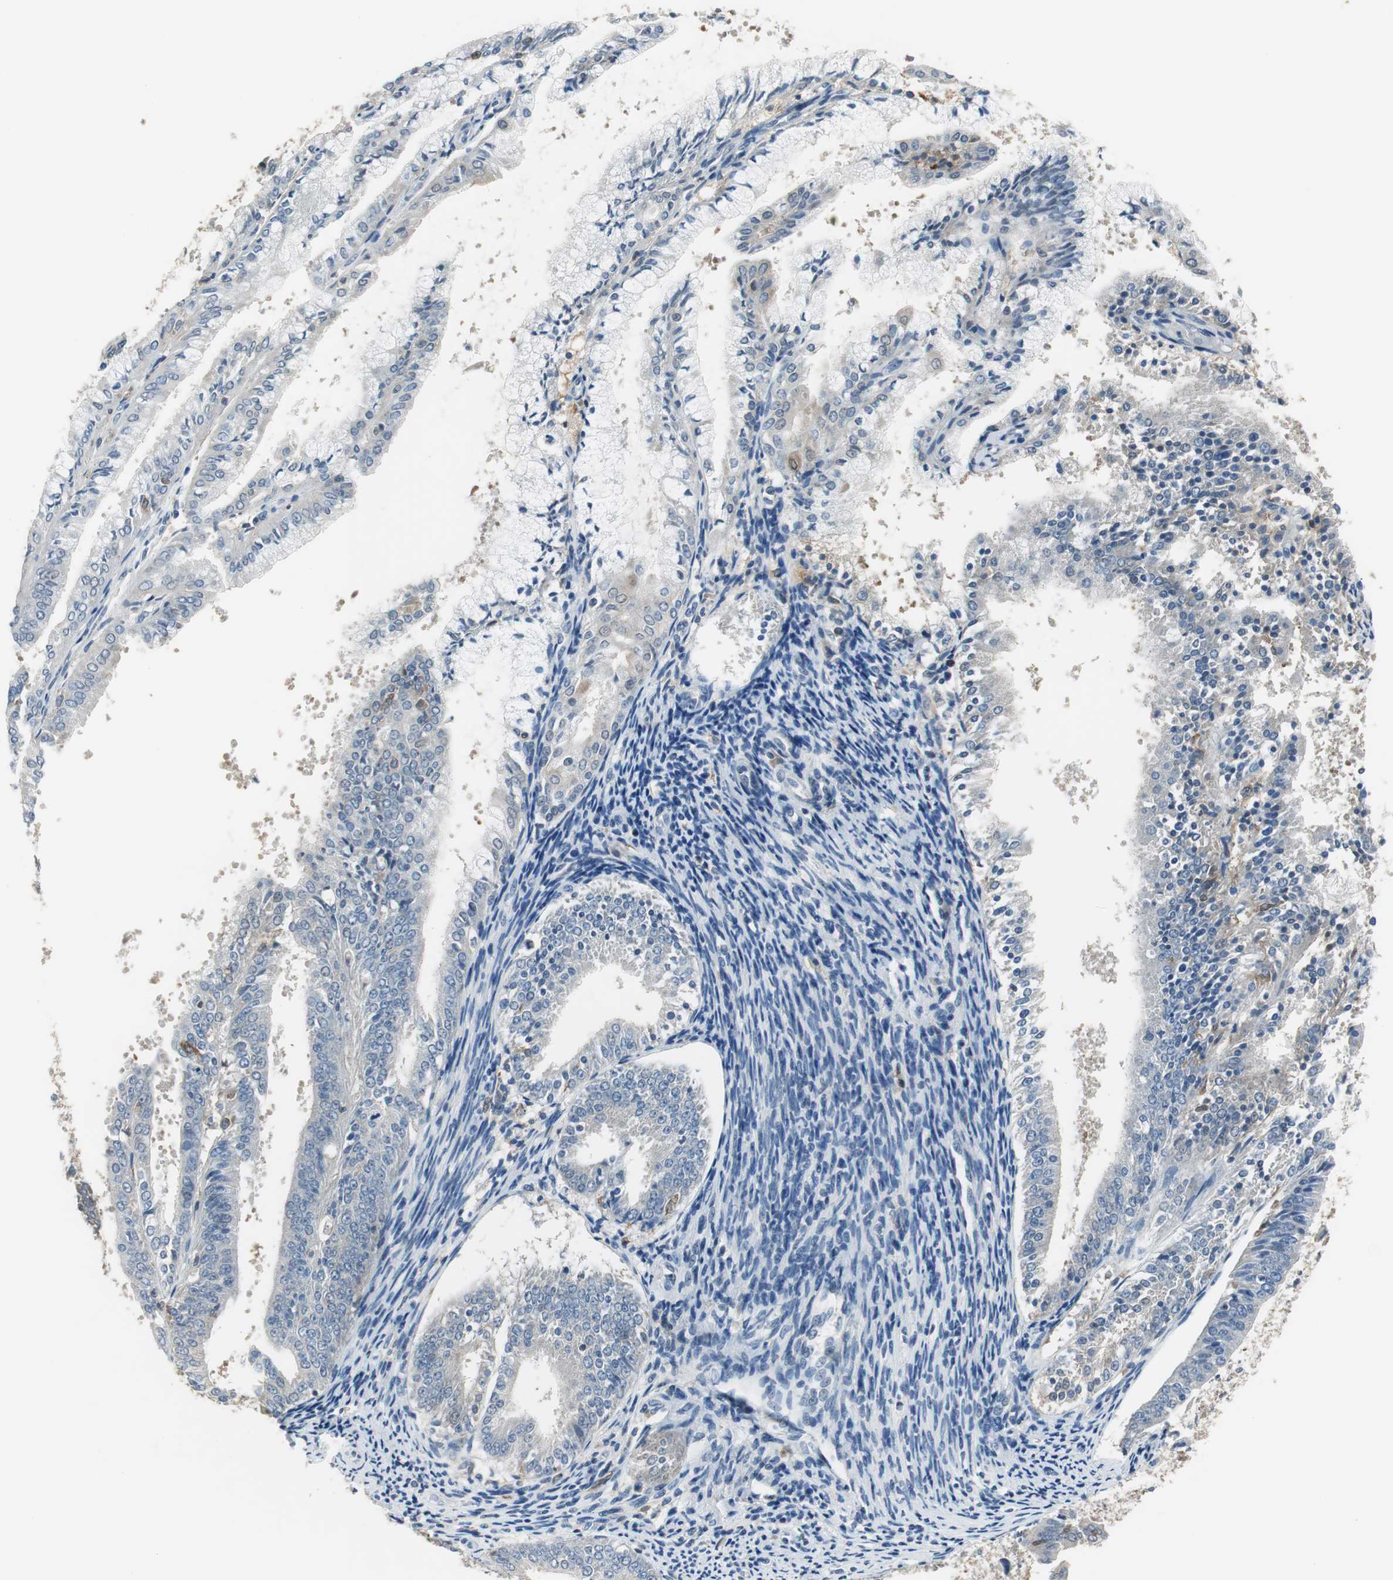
{"staining": {"intensity": "weak", "quantity": "<25%", "location": "cytoplasmic/membranous"}, "tissue": "endometrial cancer", "cell_type": "Tumor cells", "image_type": "cancer", "snomed": [{"axis": "morphology", "description": "Adenocarcinoma, NOS"}, {"axis": "topography", "description": "Endometrium"}], "caption": "DAB immunohistochemical staining of endometrial adenocarcinoma shows no significant positivity in tumor cells.", "gene": "MSTO1", "patient": {"sex": "female", "age": 63}}